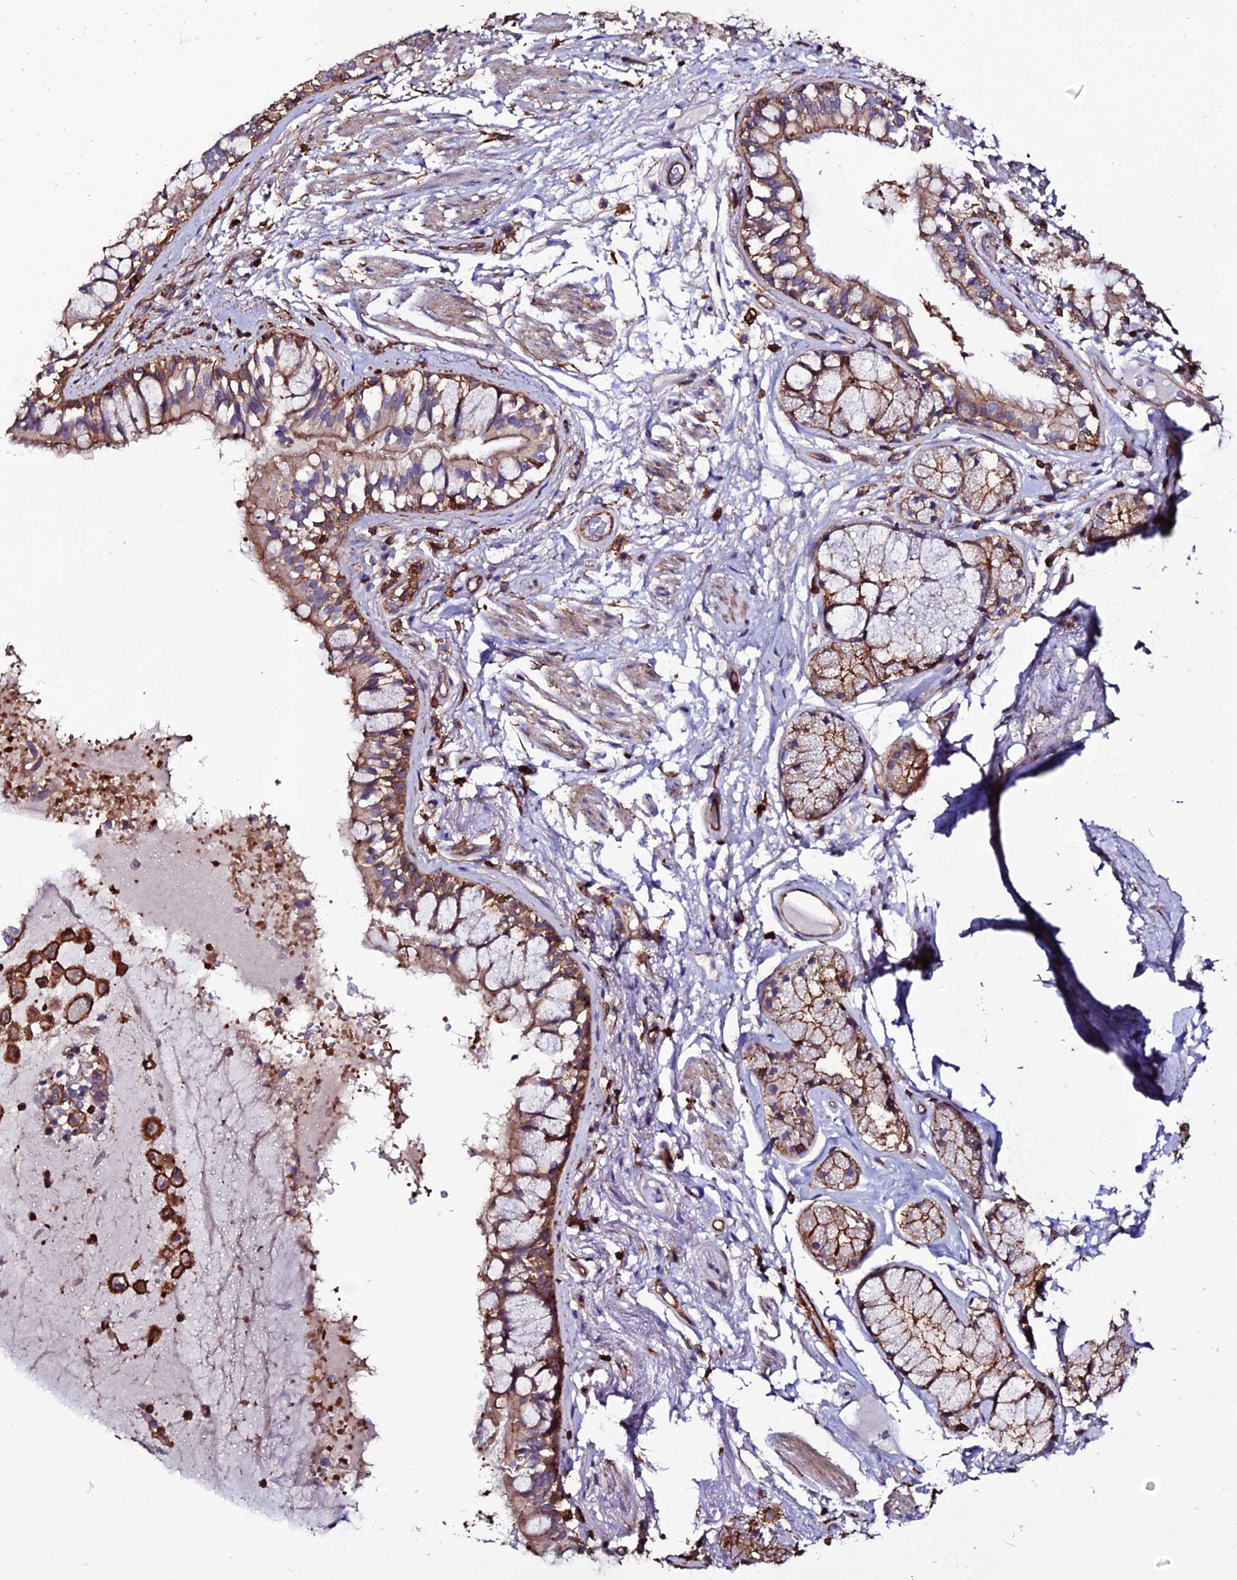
{"staining": {"intensity": "moderate", "quantity": ">75%", "location": "cytoplasmic/membranous"}, "tissue": "bronchus", "cell_type": "Respiratory epithelial cells", "image_type": "normal", "snomed": [{"axis": "morphology", "description": "Normal tissue, NOS"}, {"axis": "topography", "description": "Bronchus"}], "caption": "Immunohistochemistry (IHC) staining of benign bronchus, which exhibits medium levels of moderate cytoplasmic/membranous expression in approximately >75% of respiratory epithelial cells indicating moderate cytoplasmic/membranous protein positivity. The staining was performed using DAB (brown) for protein detection and nuclei were counterstained in hematoxylin (blue).", "gene": "USP17L10", "patient": {"sex": "male", "age": 70}}